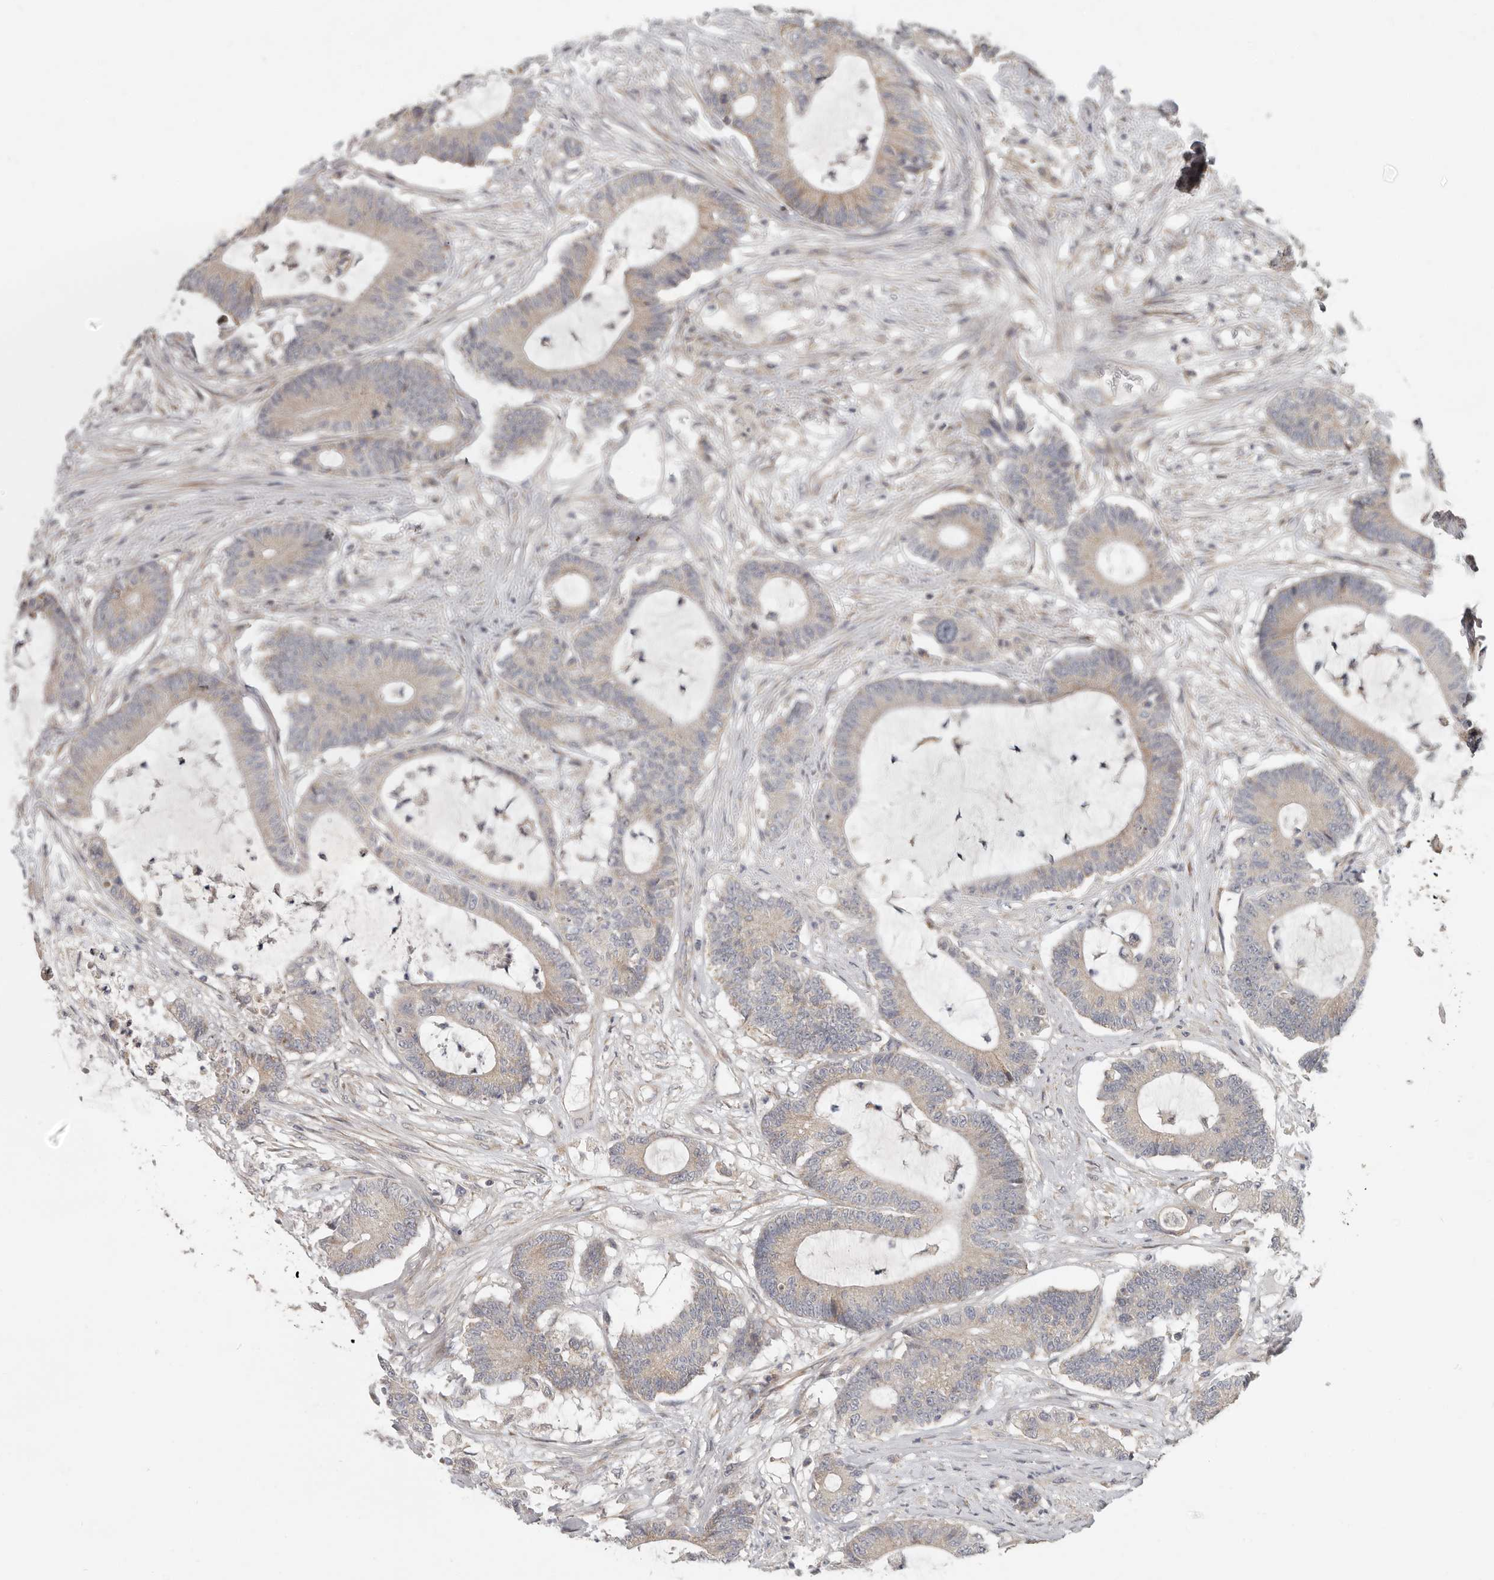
{"staining": {"intensity": "weak", "quantity": "<25%", "location": "cytoplasmic/membranous"}, "tissue": "colorectal cancer", "cell_type": "Tumor cells", "image_type": "cancer", "snomed": [{"axis": "morphology", "description": "Adenocarcinoma, NOS"}, {"axis": "topography", "description": "Colon"}], "caption": "There is no significant positivity in tumor cells of colorectal cancer.", "gene": "UNK", "patient": {"sex": "female", "age": 84}}